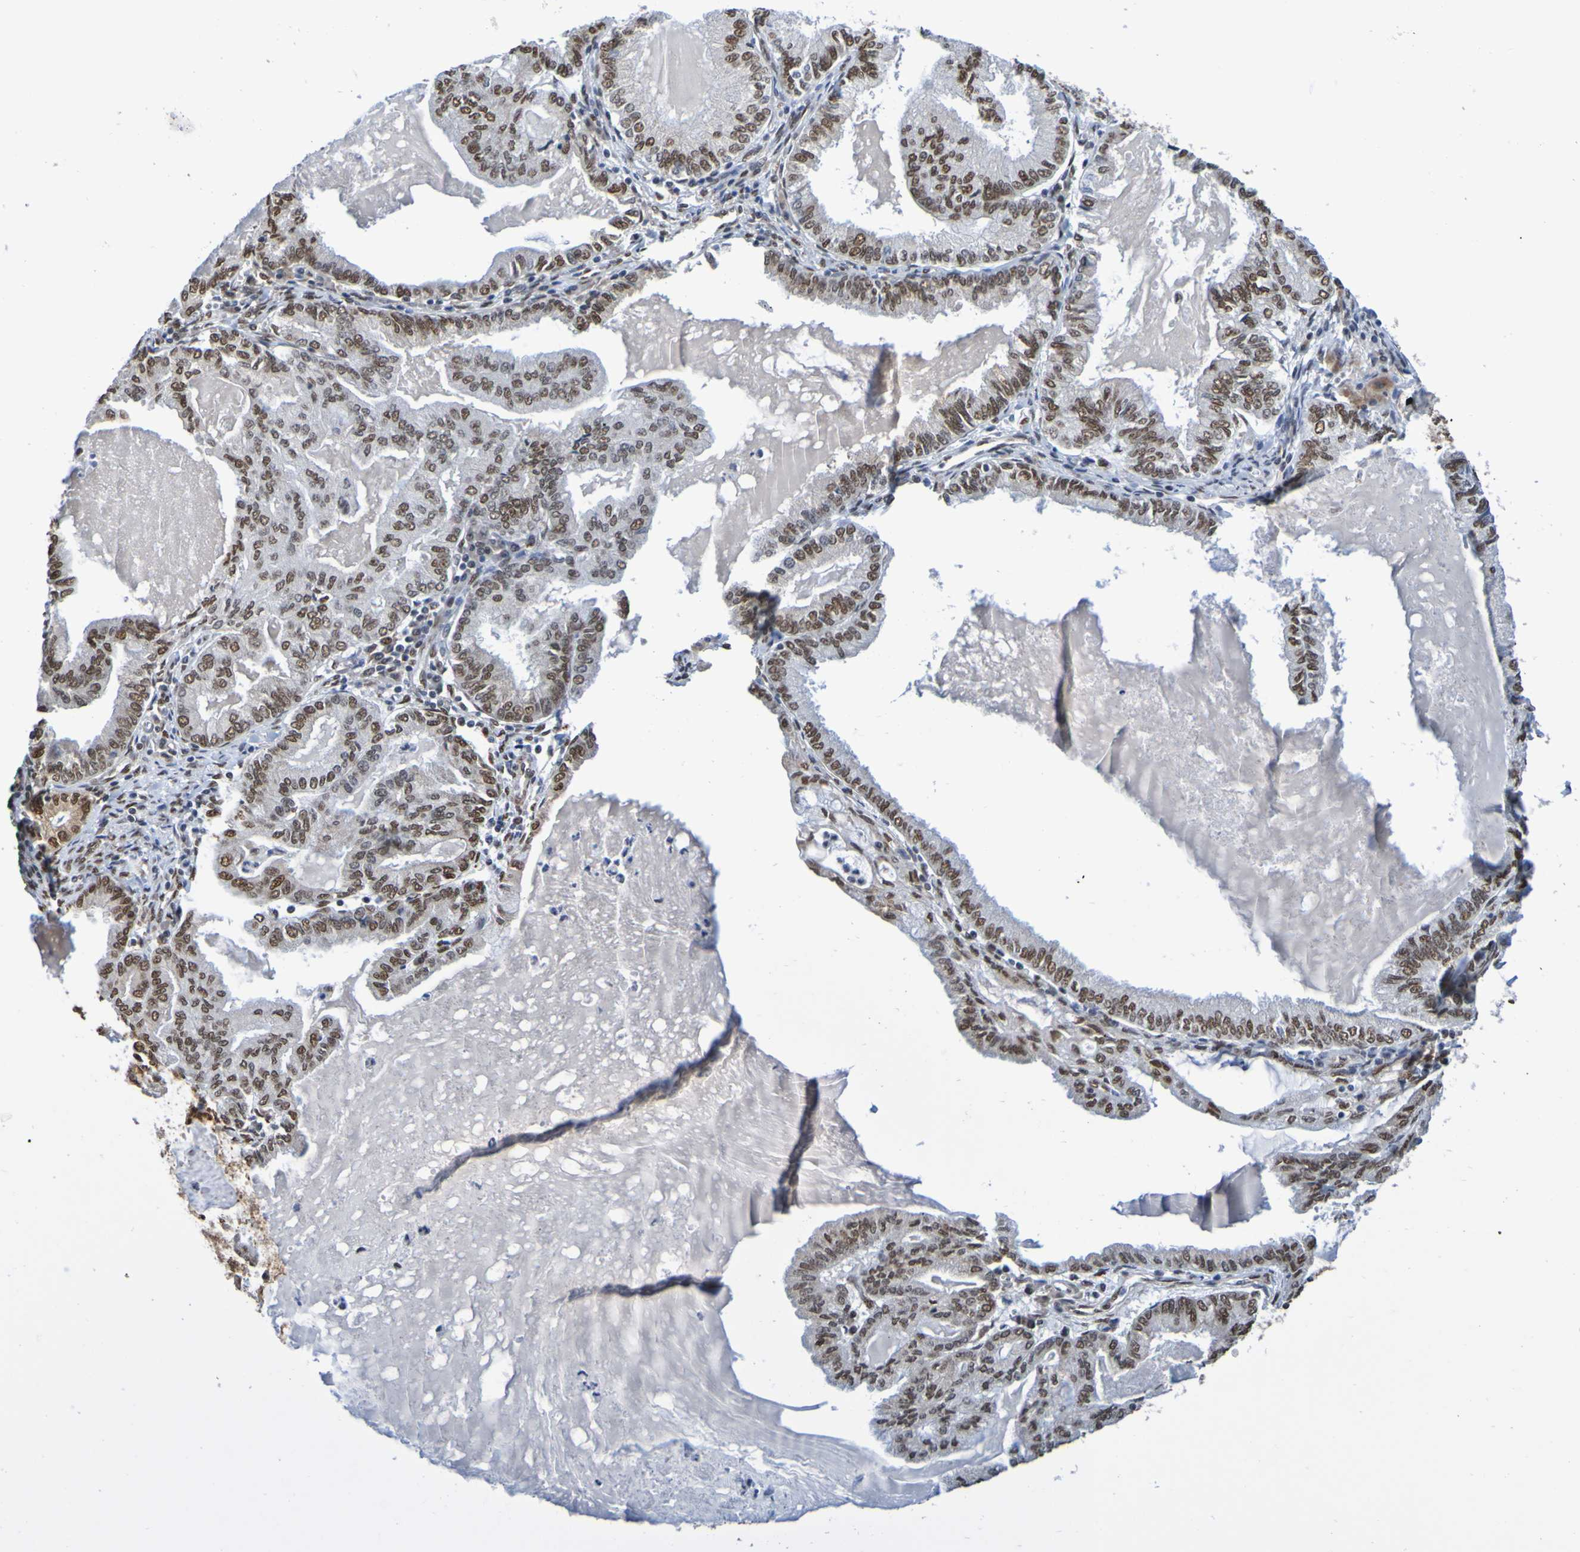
{"staining": {"intensity": "strong", "quantity": ">75%", "location": "nuclear"}, "tissue": "endometrial cancer", "cell_type": "Tumor cells", "image_type": "cancer", "snomed": [{"axis": "morphology", "description": "Adenocarcinoma, NOS"}, {"axis": "topography", "description": "Endometrium"}], "caption": "High-magnification brightfield microscopy of endometrial cancer stained with DAB (3,3'-diaminobenzidine) (brown) and counterstained with hematoxylin (blue). tumor cells exhibit strong nuclear staining is seen in about>75% of cells.", "gene": "HDAC2", "patient": {"sex": "female", "age": 86}}